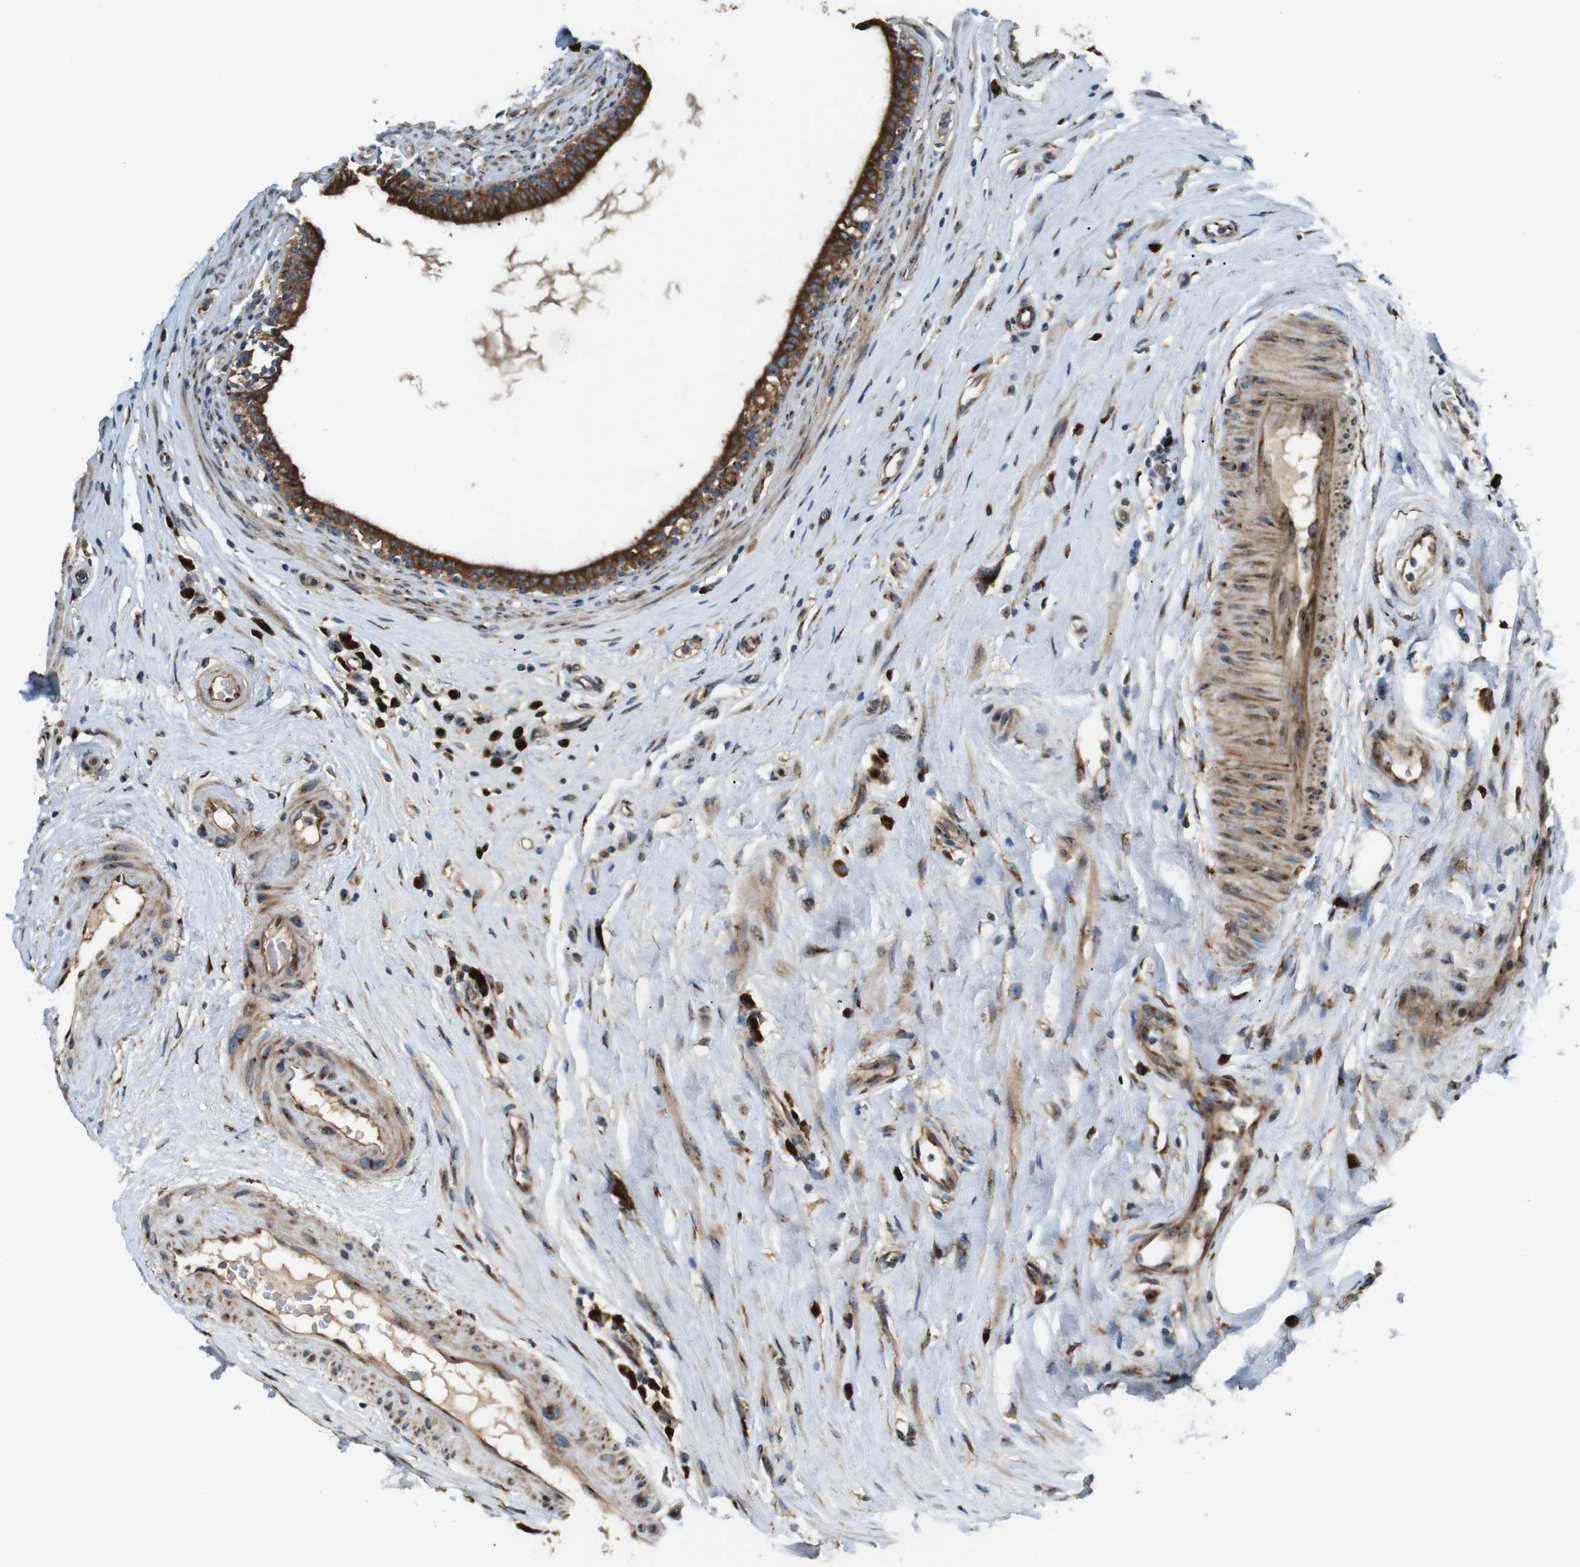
{"staining": {"intensity": "strong", "quantity": ">75%", "location": "cytoplasmic/membranous"}, "tissue": "epididymis", "cell_type": "Glandular cells", "image_type": "normal", "snomed": [{"axis": "morphology", "description": "Normal tissue, NOS"}, {"axis": "morphology", "description": "Inflammation, NOS"}, {"axis": "topography", "description": "Epididymis"}], "caption": "Protein staining reveals strong cytoplasmic/membranous staining in about >75% of glandular cells in unremarkable epididymis.", "gene": "TMEM143", "patient": {"sex": "male", "age": 84}}